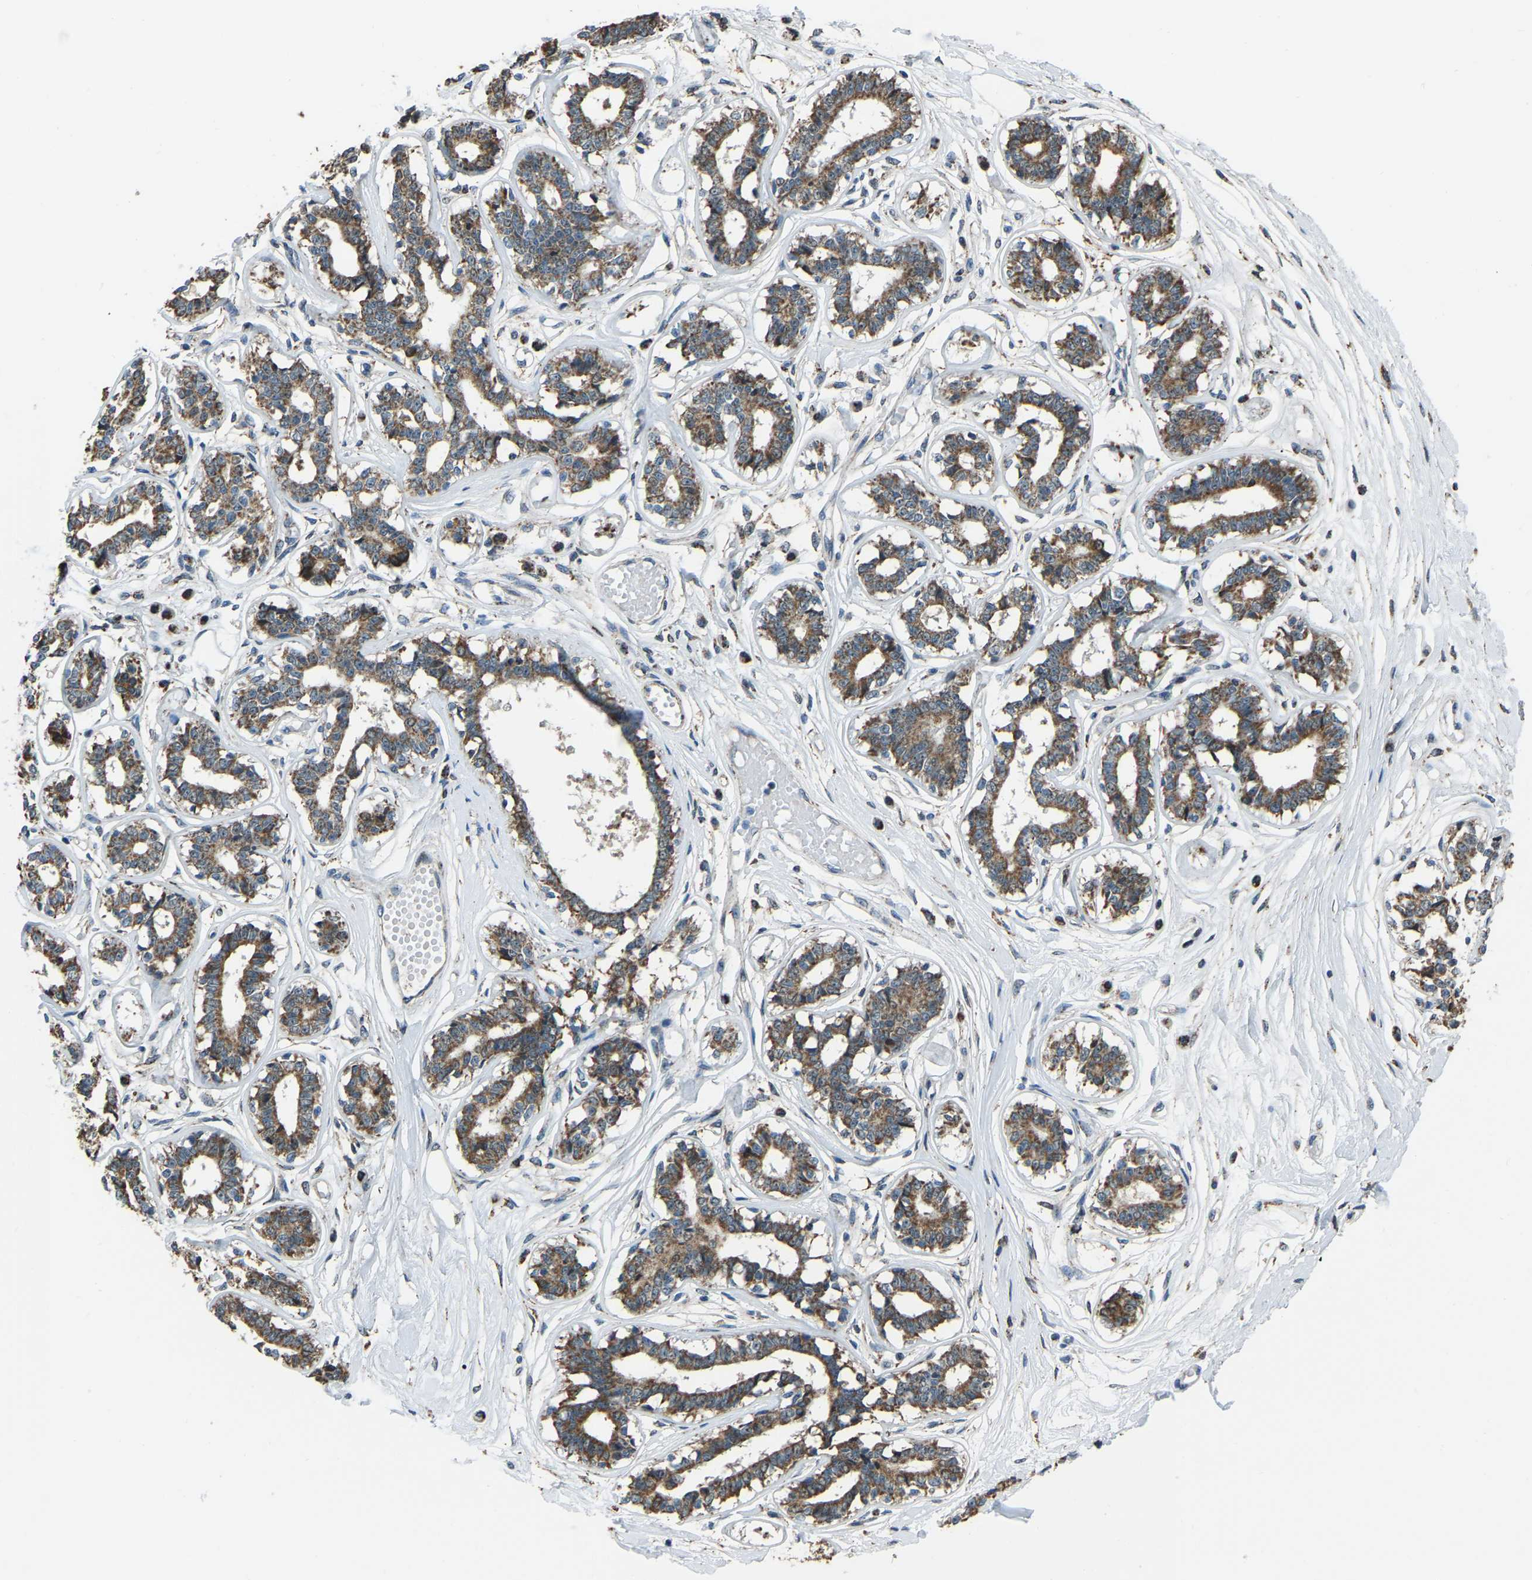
{"staining": {"intensity": "negative", "quantity": "none", "location": "none"}, "tissue": "breast", "cell_type": "Adipocytes", "image_type": "normal", "snomed": [{"axis": "morphology", "description": "Normal tissue, NOS"}, {"axis": "topography", "description": "Breast"}], "caption": "High power microscopy image of an immunohistochemistry (IHC) histopathology image of unremarkable breast, revealing no significant positivity in adipocytes. (Stains: DAB IHC with hematoxylin counter stain, Microscopy: brightfield microscopy at high magnification).", "gene": "RBM33", "patient": {"sex": "female", "age": 45}}